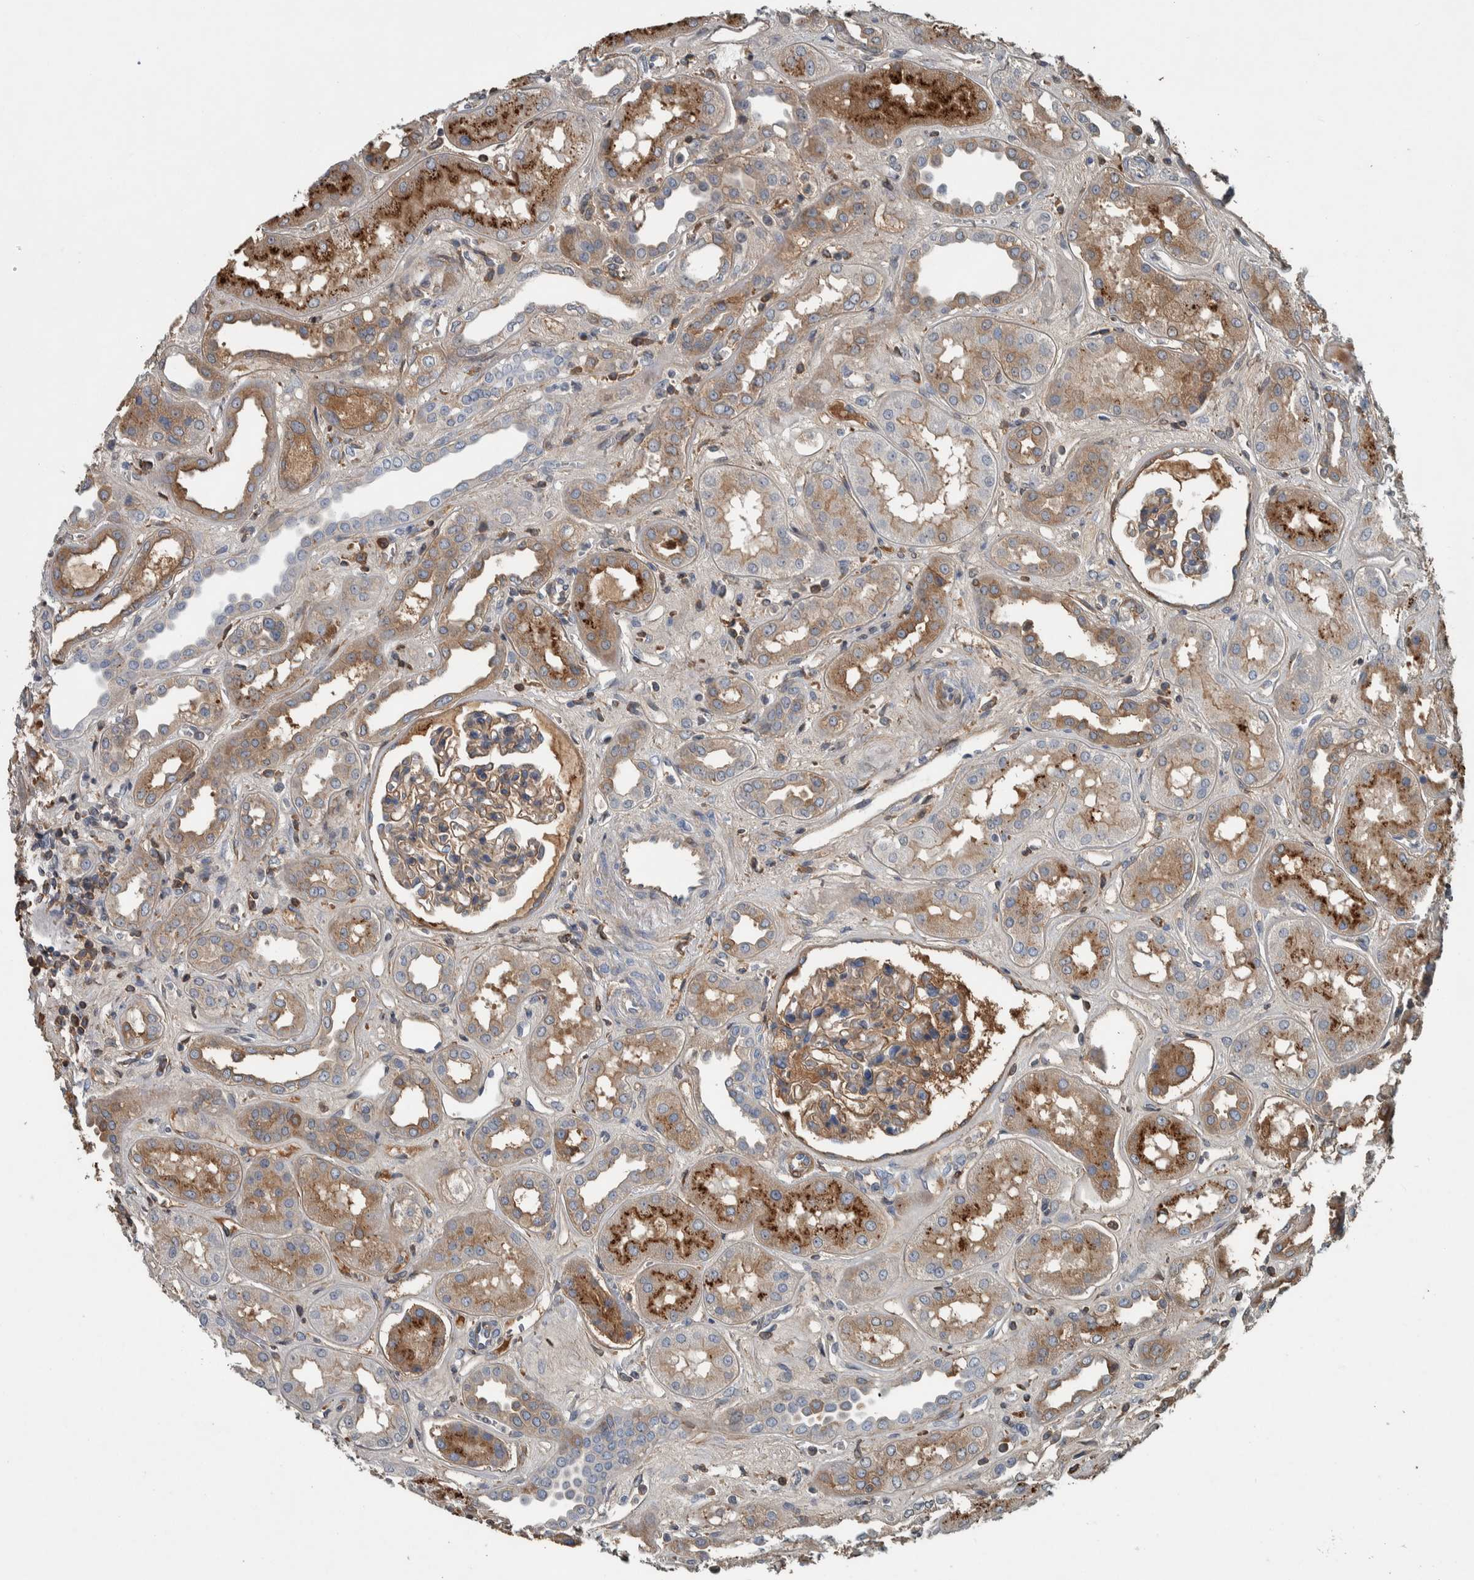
{"staining": {"intensity": "weak", "quantity": ">75%", "location": "cytoplasmic/membranous"}, "tissue": "kidney", "cell_type": "Cells in glomeruli", "image_type": "normal", "snomed": [{"axis": "morphology", "description": "Normal tissue, NOS"}, {"axis": "topography", "description": "Kidney"}], "caption": "Cells in glomeruli reveal low levels of weak cytoplasmic/membranous expression in approximately >75% of cells in unremarkable human kidney.", "gene": "SERPINC1", "patient": {"sex": "male", "age": 59}}